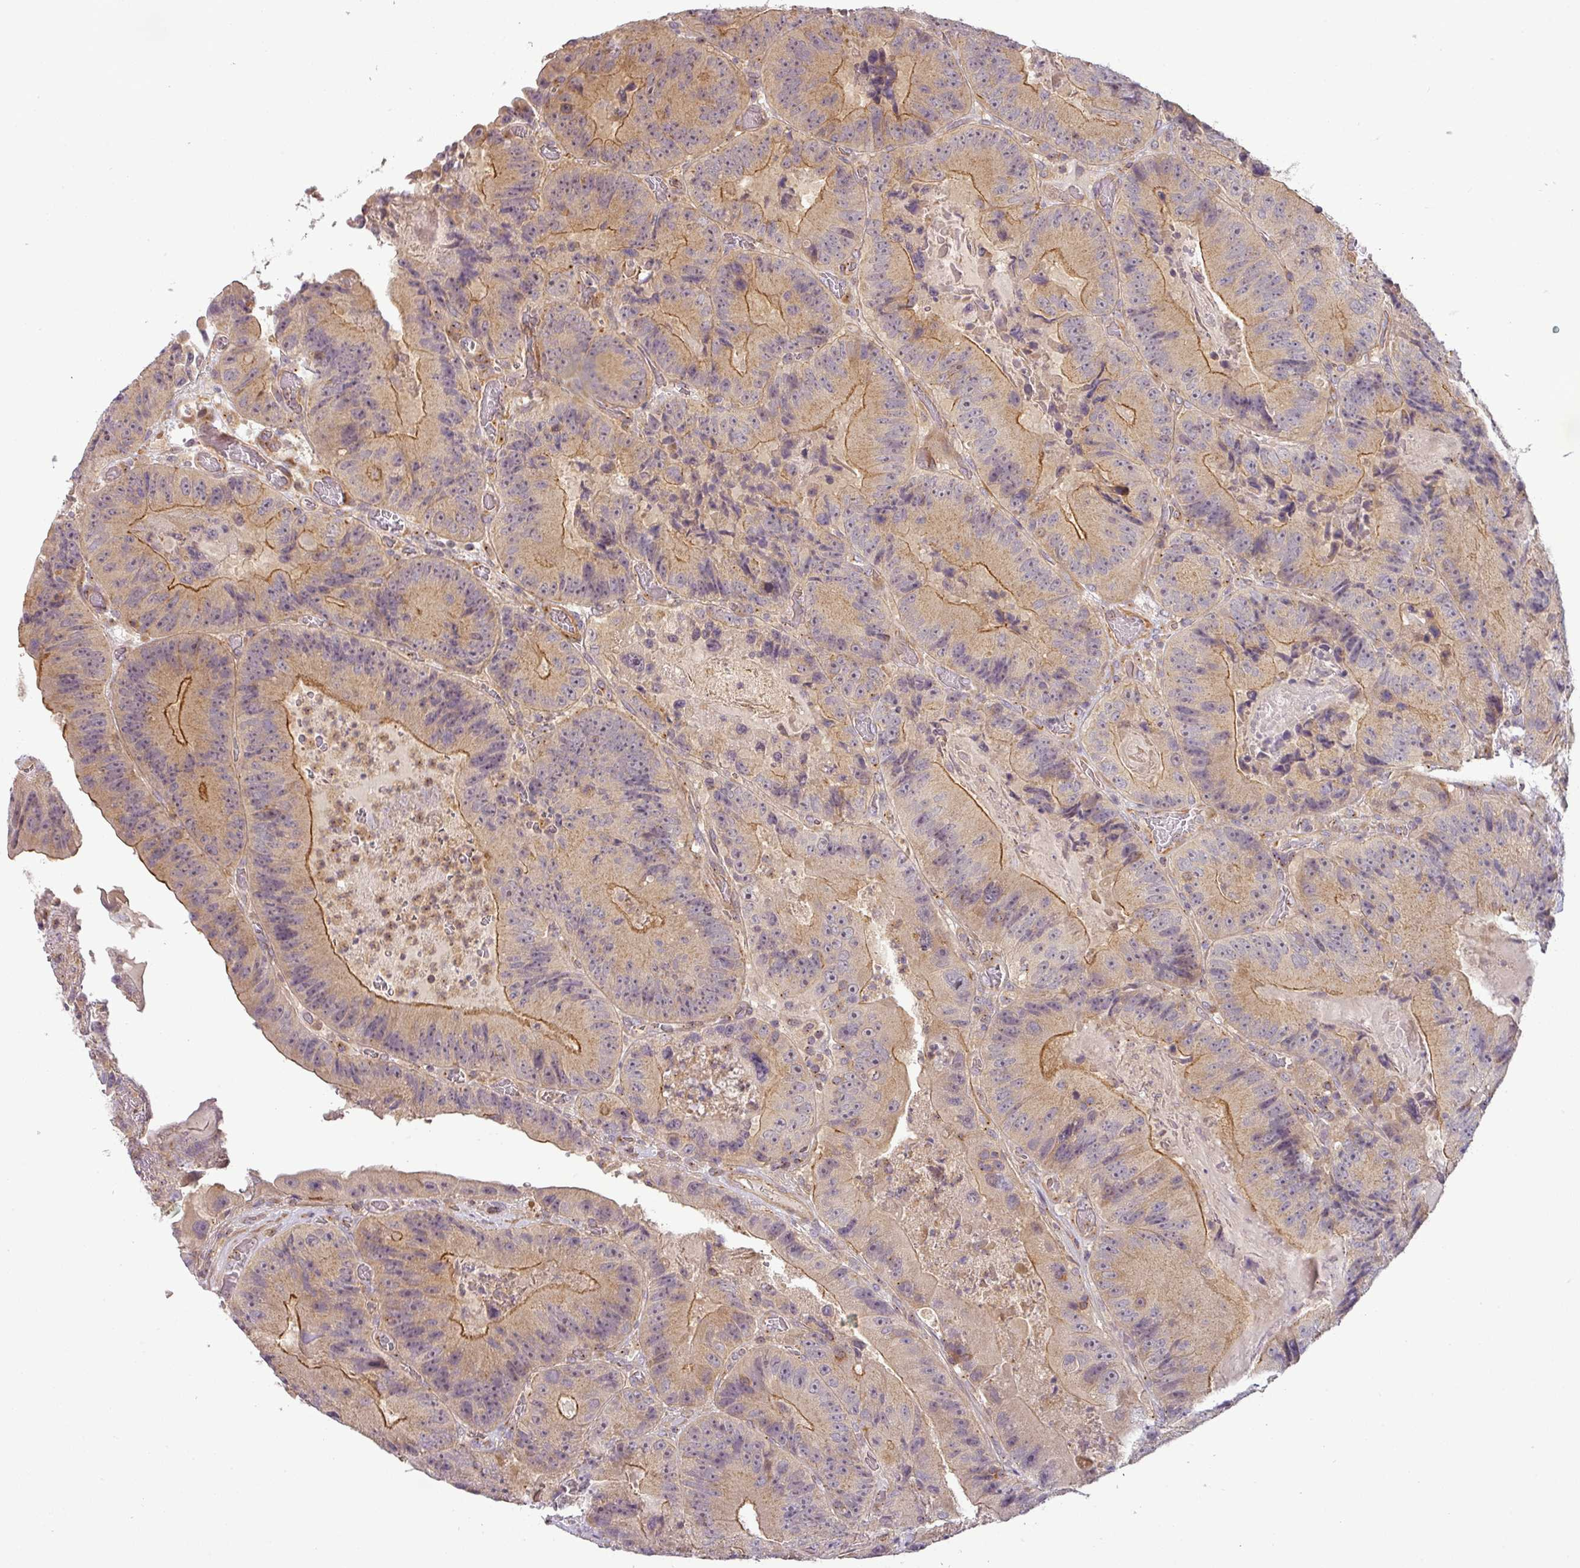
{"staining": {"intensity": "moderate", "quantity": "25%-75%", "location": "cytoplasmic/membranous"}, "tissue": "colorectal cancer", "cell_type": "Tumor cells", "image_type": "cancer", "snomed": [{"axis": "morphology", "description": "Adenocarcinoma, NOS"}, {"axis": "topography", "description": "Colon"}], "caption": "Adenocarcinoma (colorectal) stained with immunohistochemistry (IHC) displays moderate cytoplasmic/membranous expression in about 25%-75% of tumor cells.", "gene": "NIN", "patient": {"sex": "female", "age": 86}}